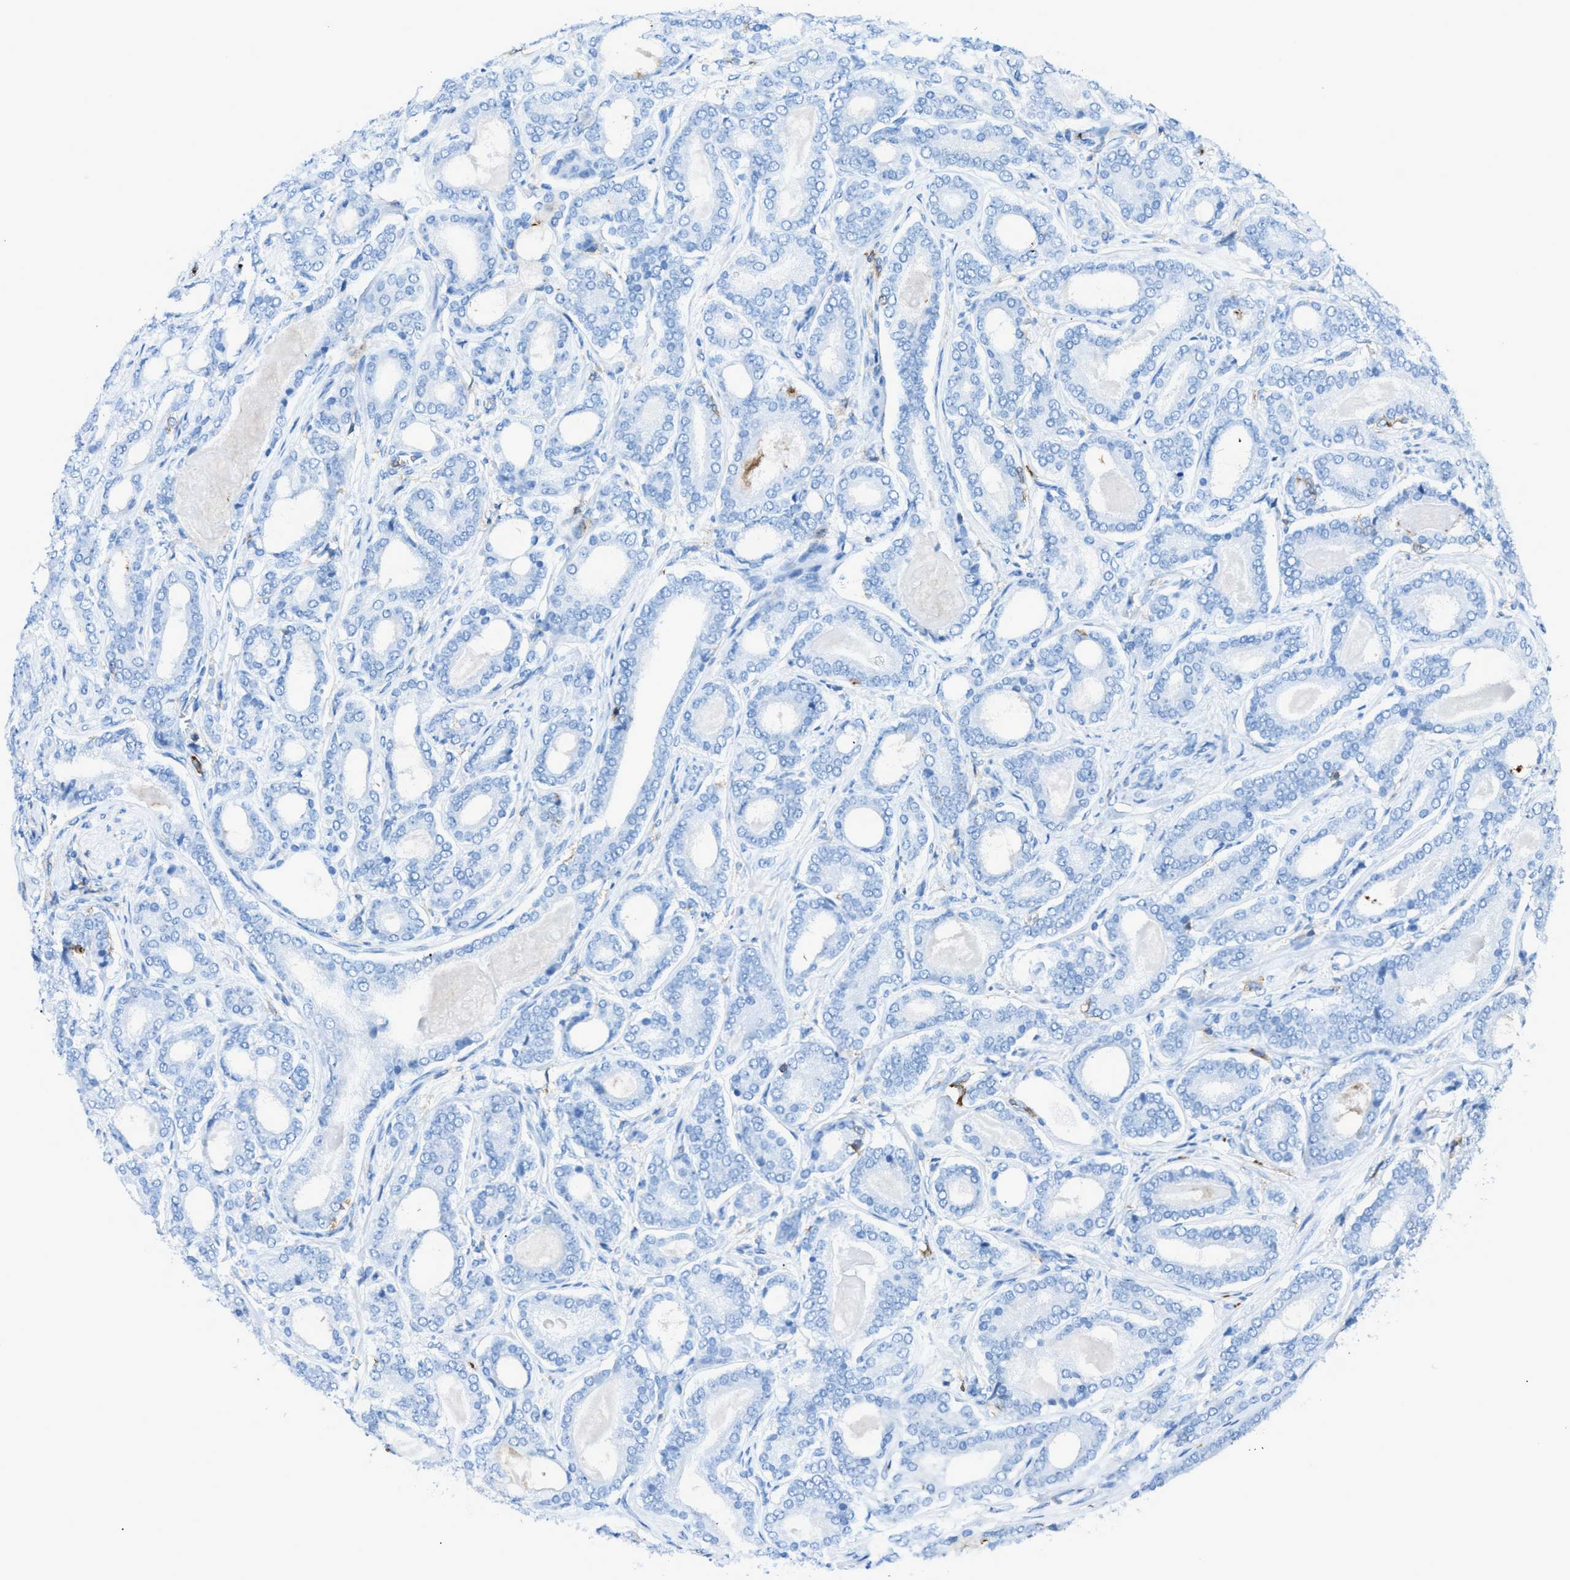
{"staining": {"intensity": "negative", "quantity": "none", "location": "none"}, "tissue": "prostate cancer", "cell_type": "Tumor cells", "image_type": "cancer", "snomed": [{"axis": "morphology", "description": "Adenocarcinoma, High grade"}, {"axis": "topography", "description": "Prostate"}], "caption": "A micrograph of prostate cancer (adenocarcinoma (high-grade)) stained for a protein reveals no brown staining in tumor cells.", "gene": "ITGB2", "patient": {"sex": "male", "age": 60}}